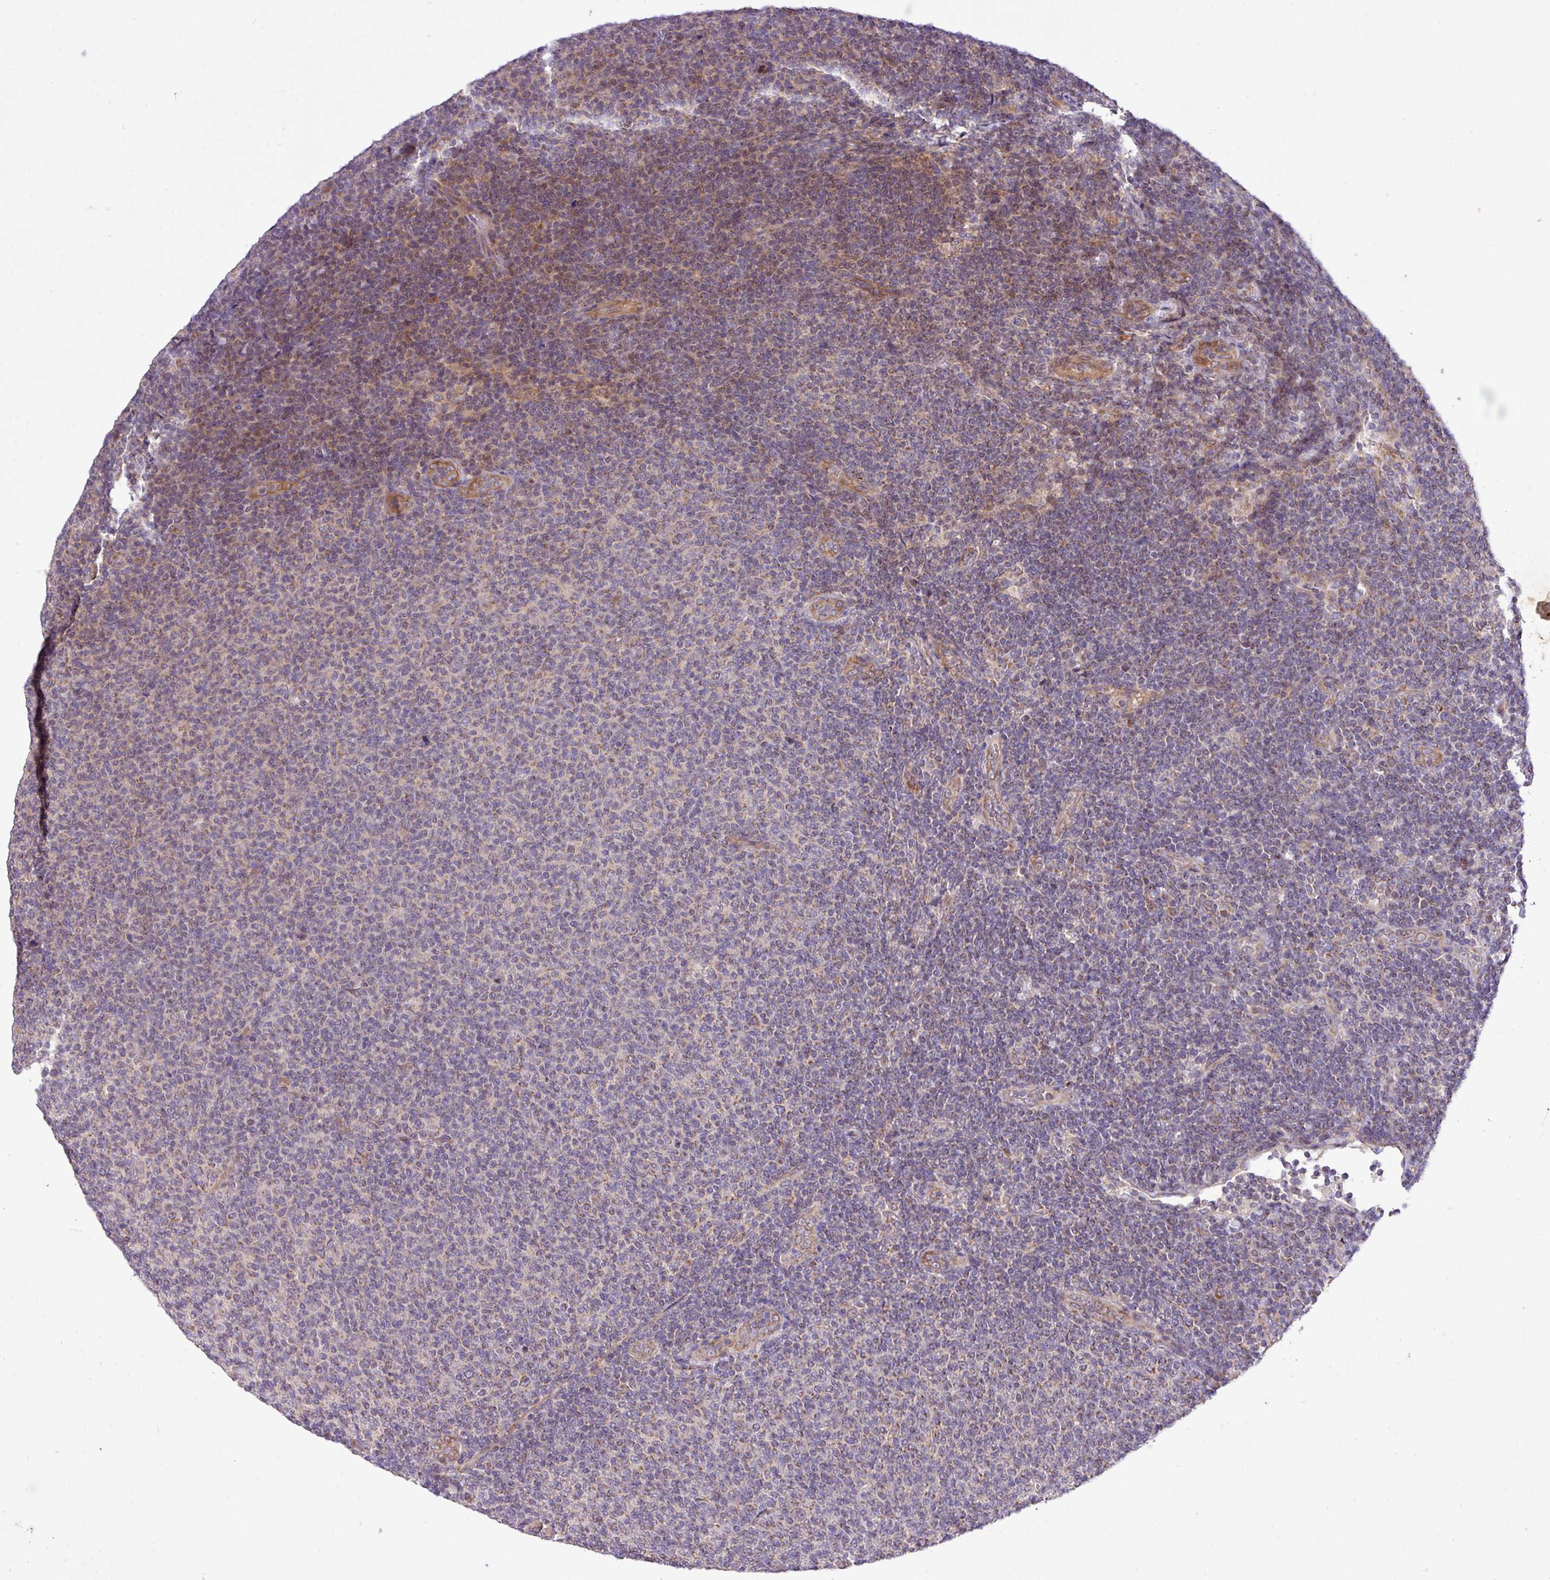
{"staining": {"intensity": "weak", "quantity": "25%-75%", "location": "cytoplasmic/membranous"}, "tissue": "lymphoma", "cell_type": "Tumor cells", "image_type": "cancer", "snomed": [{"axis": "morphology", "description": "Malignant lymphoma, non-Hodgkin's type, Low grade"}, {"axis": "topography", "description": "Lymph node"}], "caption": "Protein positivity by IHC reveals weak cytoplasmic/membranous positivity in approximately 25%-75% of tumor cells in low-grade malignant lymphoma, non-Hodgkin's type. Immunohistochemistry stains the protein of interest in brown and the nuclei are stained blue.", "gene": "TIMM10B", "patient": {"sex": "male", "age": 66}}